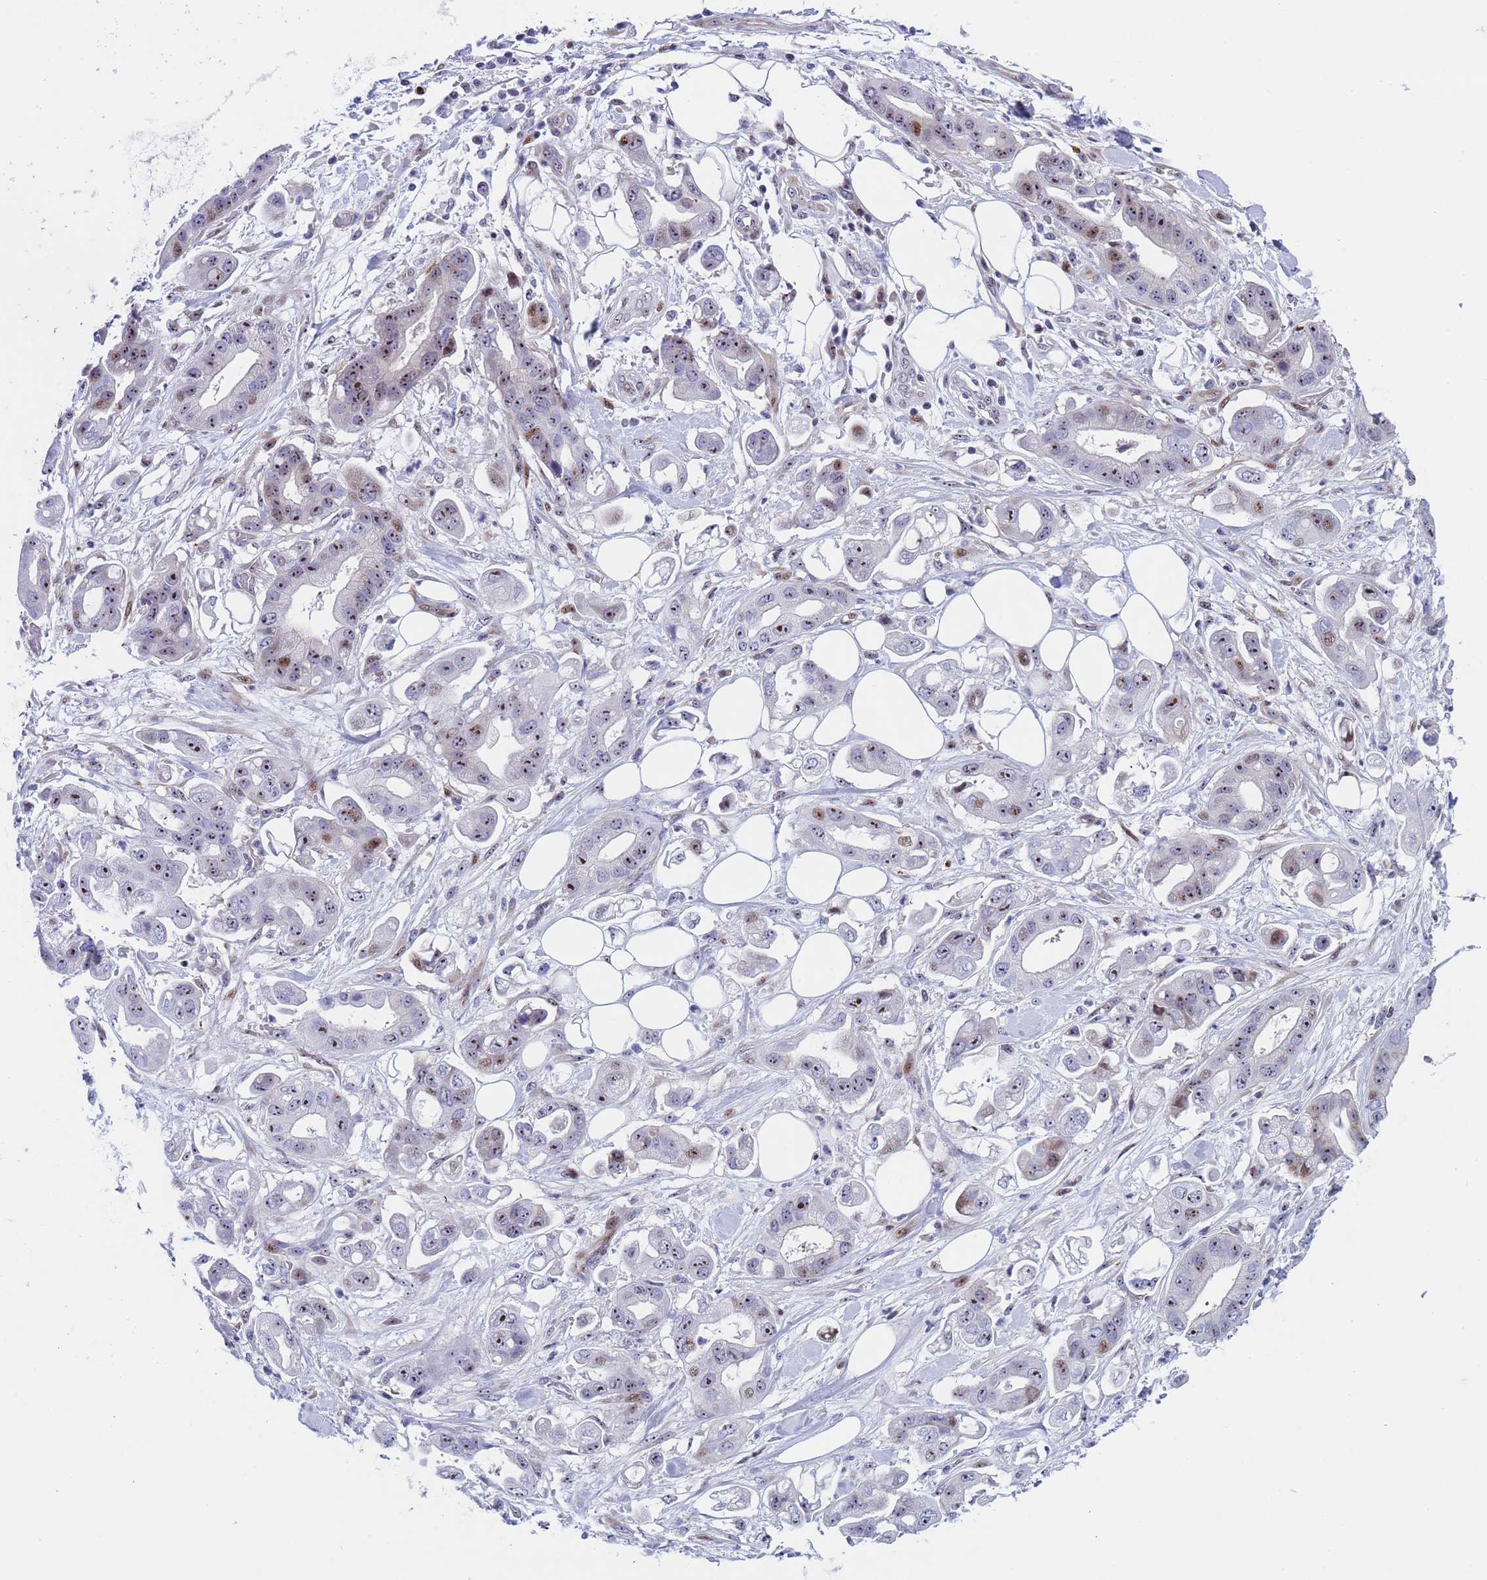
{"staining": {"intensity": "moderate", "quantity": "<25%", "location": "nuclear"}, "tissue": "stomach cancer", "cell_type": "Tumor cells", "image_type": "cancer", "snomed": [{"axis": "morphology", "description": "Adenocarcinoma, NOS"}, {"axis": "topography", "description": "Stomach"}], "caption": "Tumor cells exhibit low levels of moderate nuclear staining in about <25% of cells in adenocarcinoma (stomach). (Stains: DAB (3,3'-diaminobenzidine) in brown, nuclei in blue, Microscopy: brightfield microscopy at high magnification).", "gene": "POP5", "patient": {"sex": "male", "age": 62}}